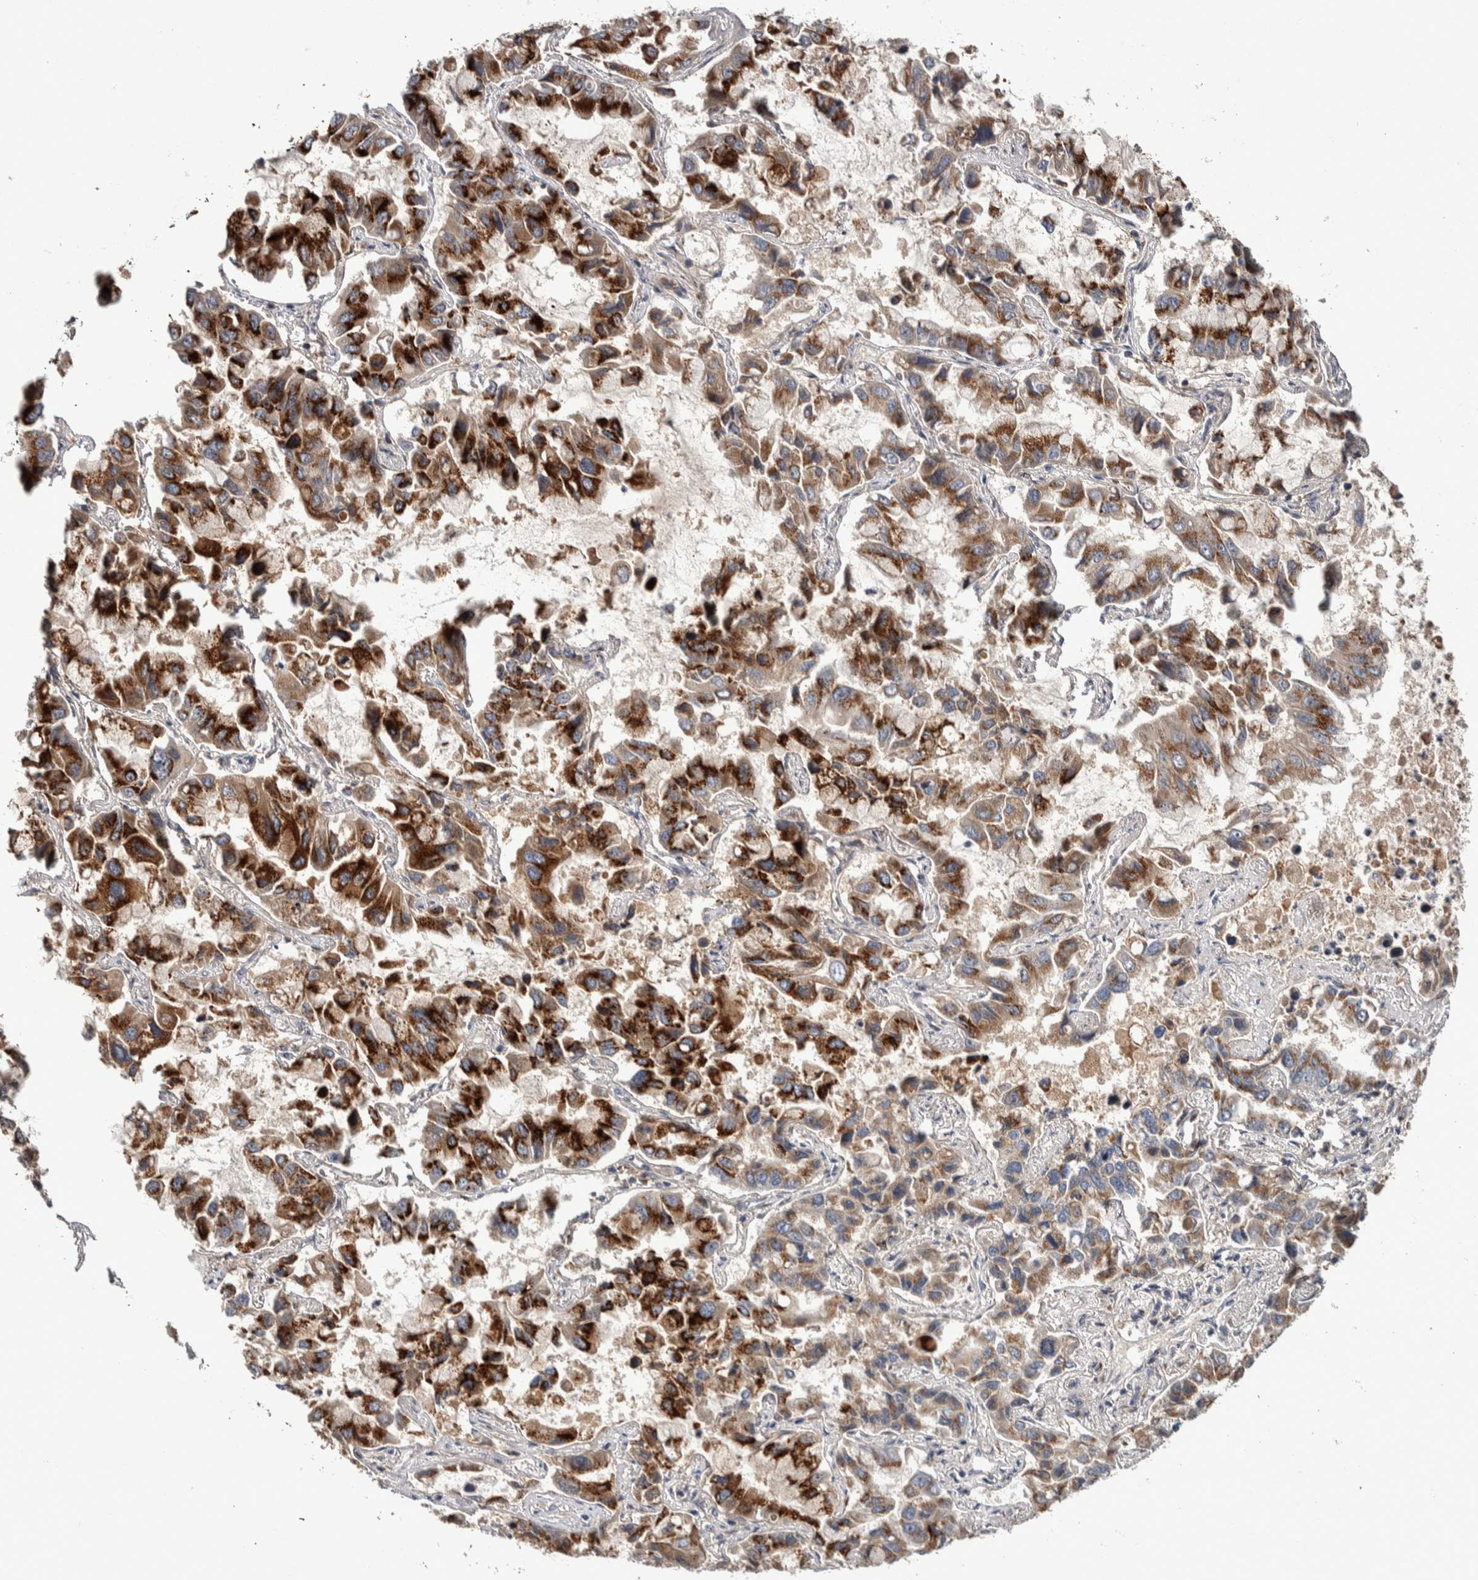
{"staining": {"intensity": "strong", "quantity": ">75%", "location": "cytoplasmic/membranous"}, "tissue": "lung cancer", "cell_type": "Tumor cells", "image_type": "cancer", "snomed": [{"axis": "morphology", "description": "Adenocarcinoma, NOS"}, {"axis": "topography", "description": "Lung"}], "caption": "Protein staining of adenocarcinoma (lung) tissue demonstrates strong cytoplasmic/membranous staining in approximately >75% of tumor cells.", "gene": "CANT1", "patient": {"sex": "male", "age": 64}}